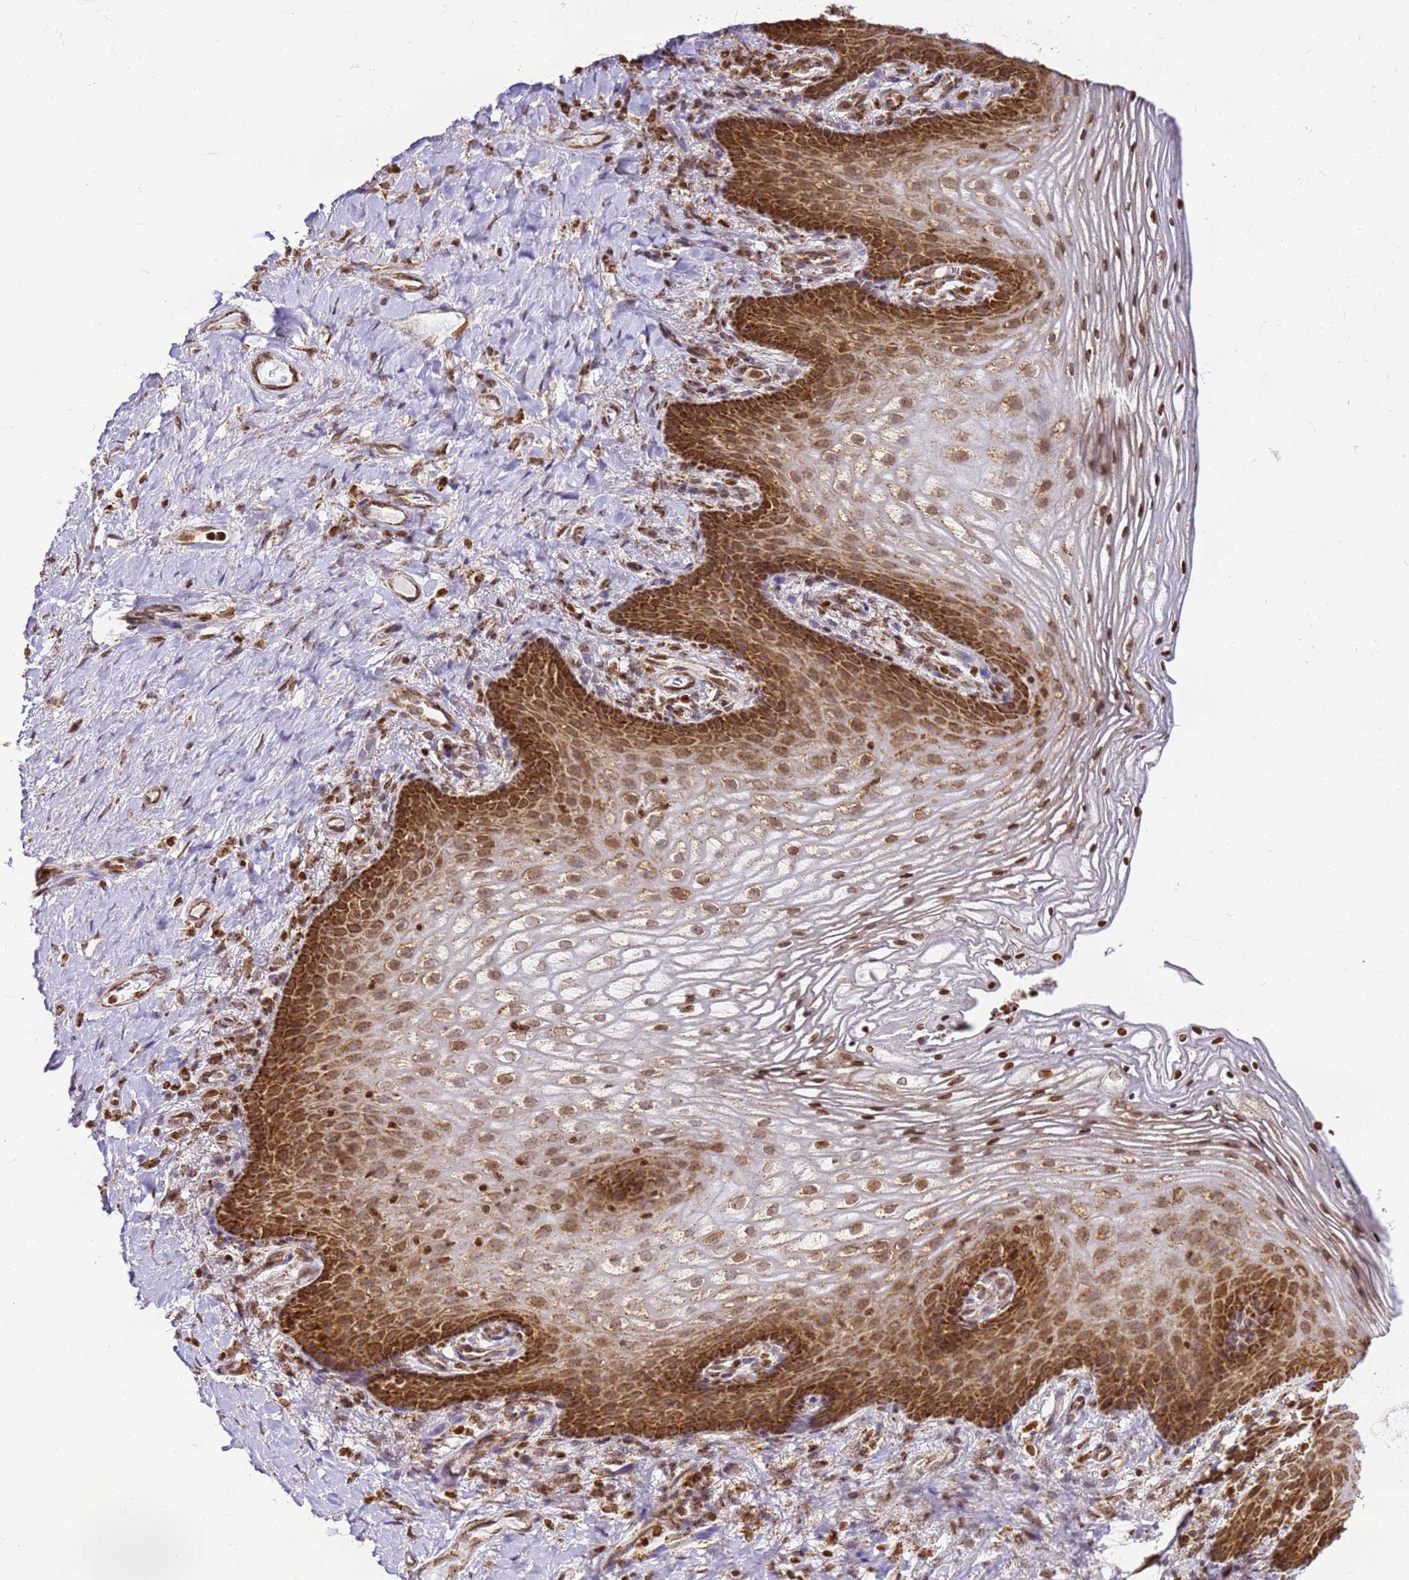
{"staining": {"intensity": "strong", "quantity": ">75%", "location": "cytoplasmic/membranous,nuclear"}, "tissue": "vagina", "cell_type": "Squamous epithelial cells", "image_type": "normal", "snomed": [{"axis": "morphology", "description": "Normal tissue, NOS"}, {"axis": "topography", "description": "Vagina"}], "caption": "DAB immunohistochemical staining of benign vagina reveals strong cytoplasmic/membranous,nuclear protein expression in about >75% of squamous epithelial cells.", "gene": "HSPE1", "patient": {"sex": "female", "age": 60}}